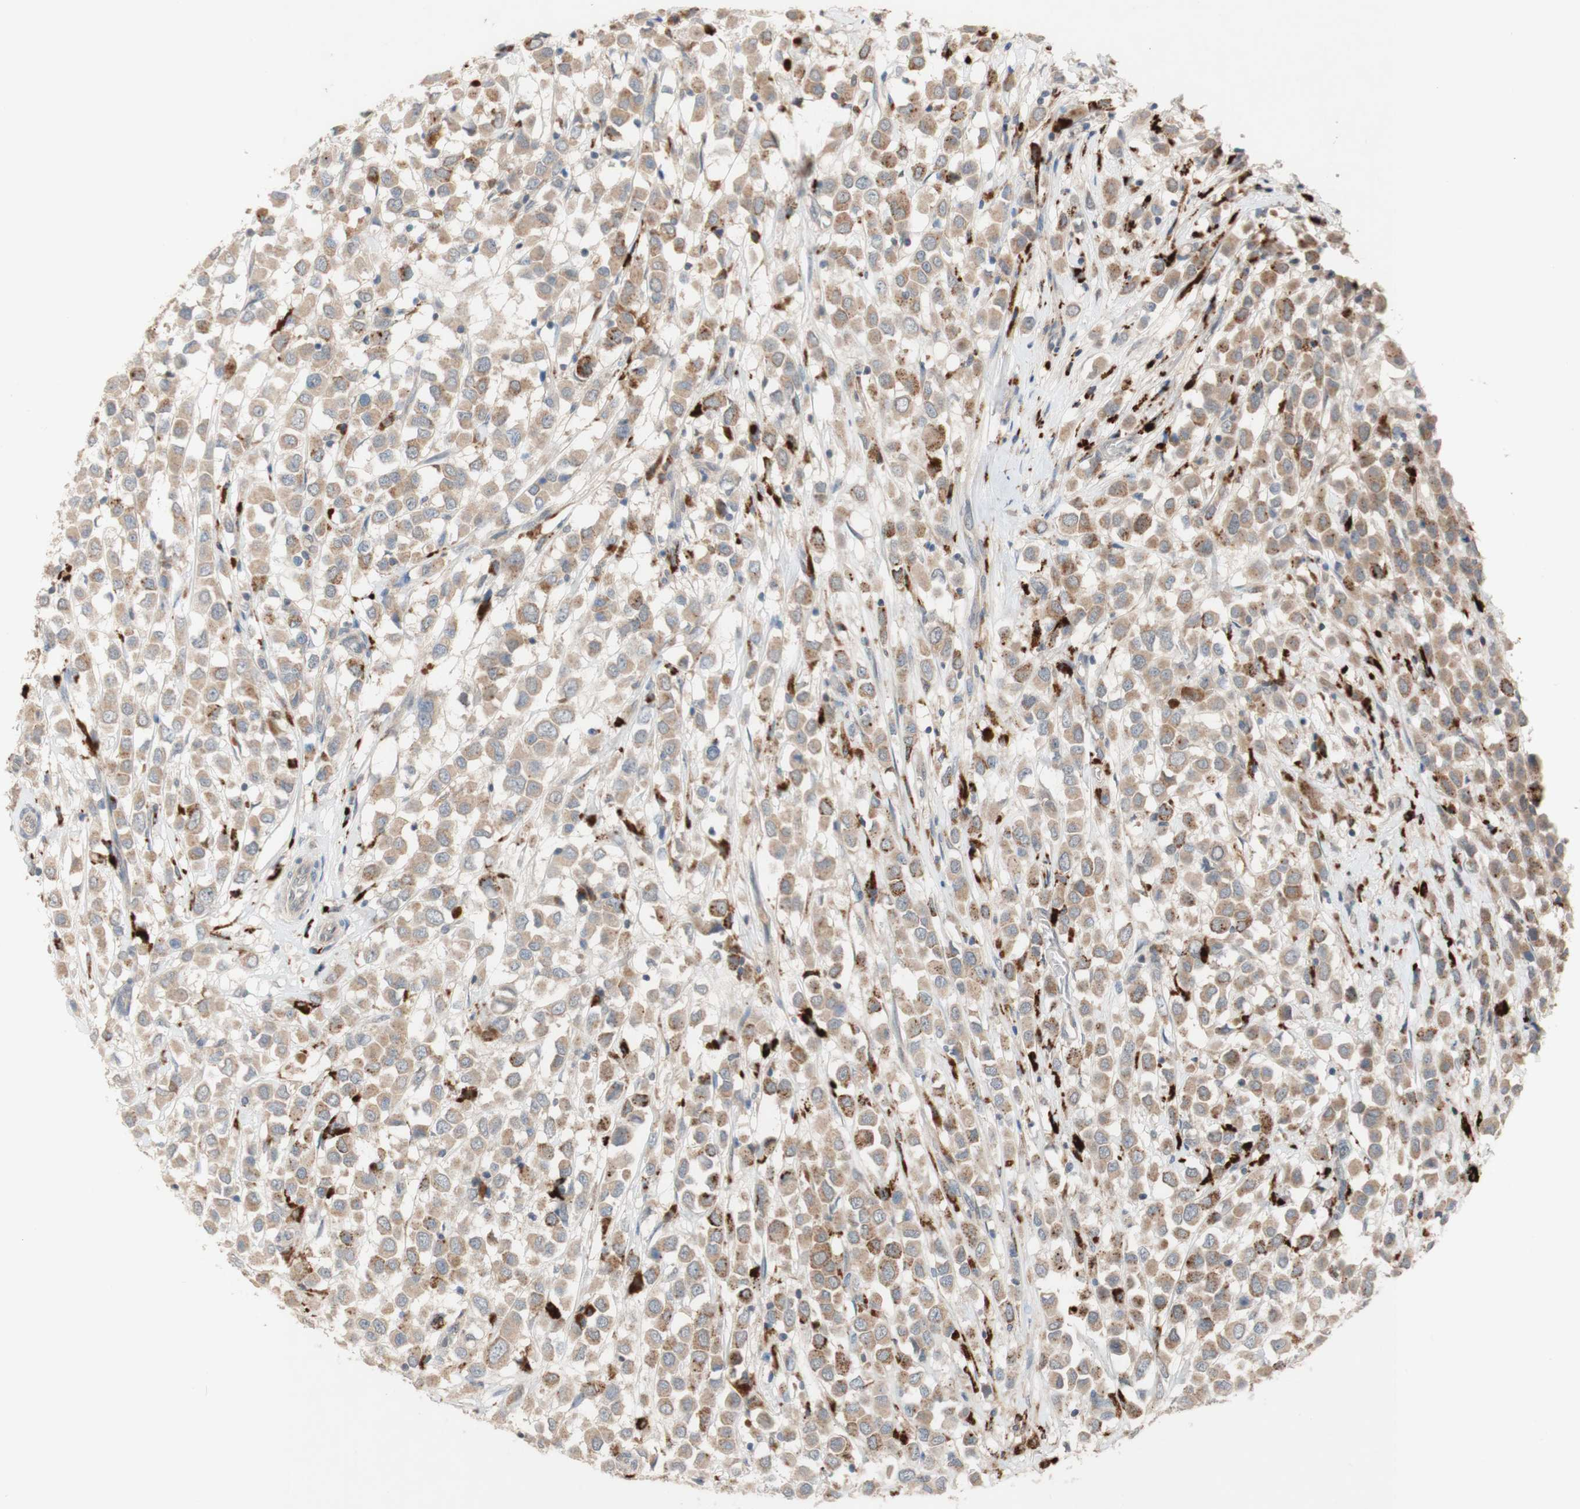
{"staining": {"intensity": "moderate", "quantity": ">75%", "location": "cytoplasmic/membranous"}, "tissue": "breast cancer", "cell_type": "Tumor cells", "image_type": "cancer", "snomed": [{"axis": "morphology", "description": "Duct carcinoma"}, {"axis": "topography", "description": "Breast"}], "caption": "A medium amount of moderate cytoplasmic/membranous positivity is appreciated in approximately >75% of tumor cells in breast cancer (infiltrating ductal carcinoma) tissue.", "gene": "PEX2", "patient": {"sex": "female", "age": 61}}